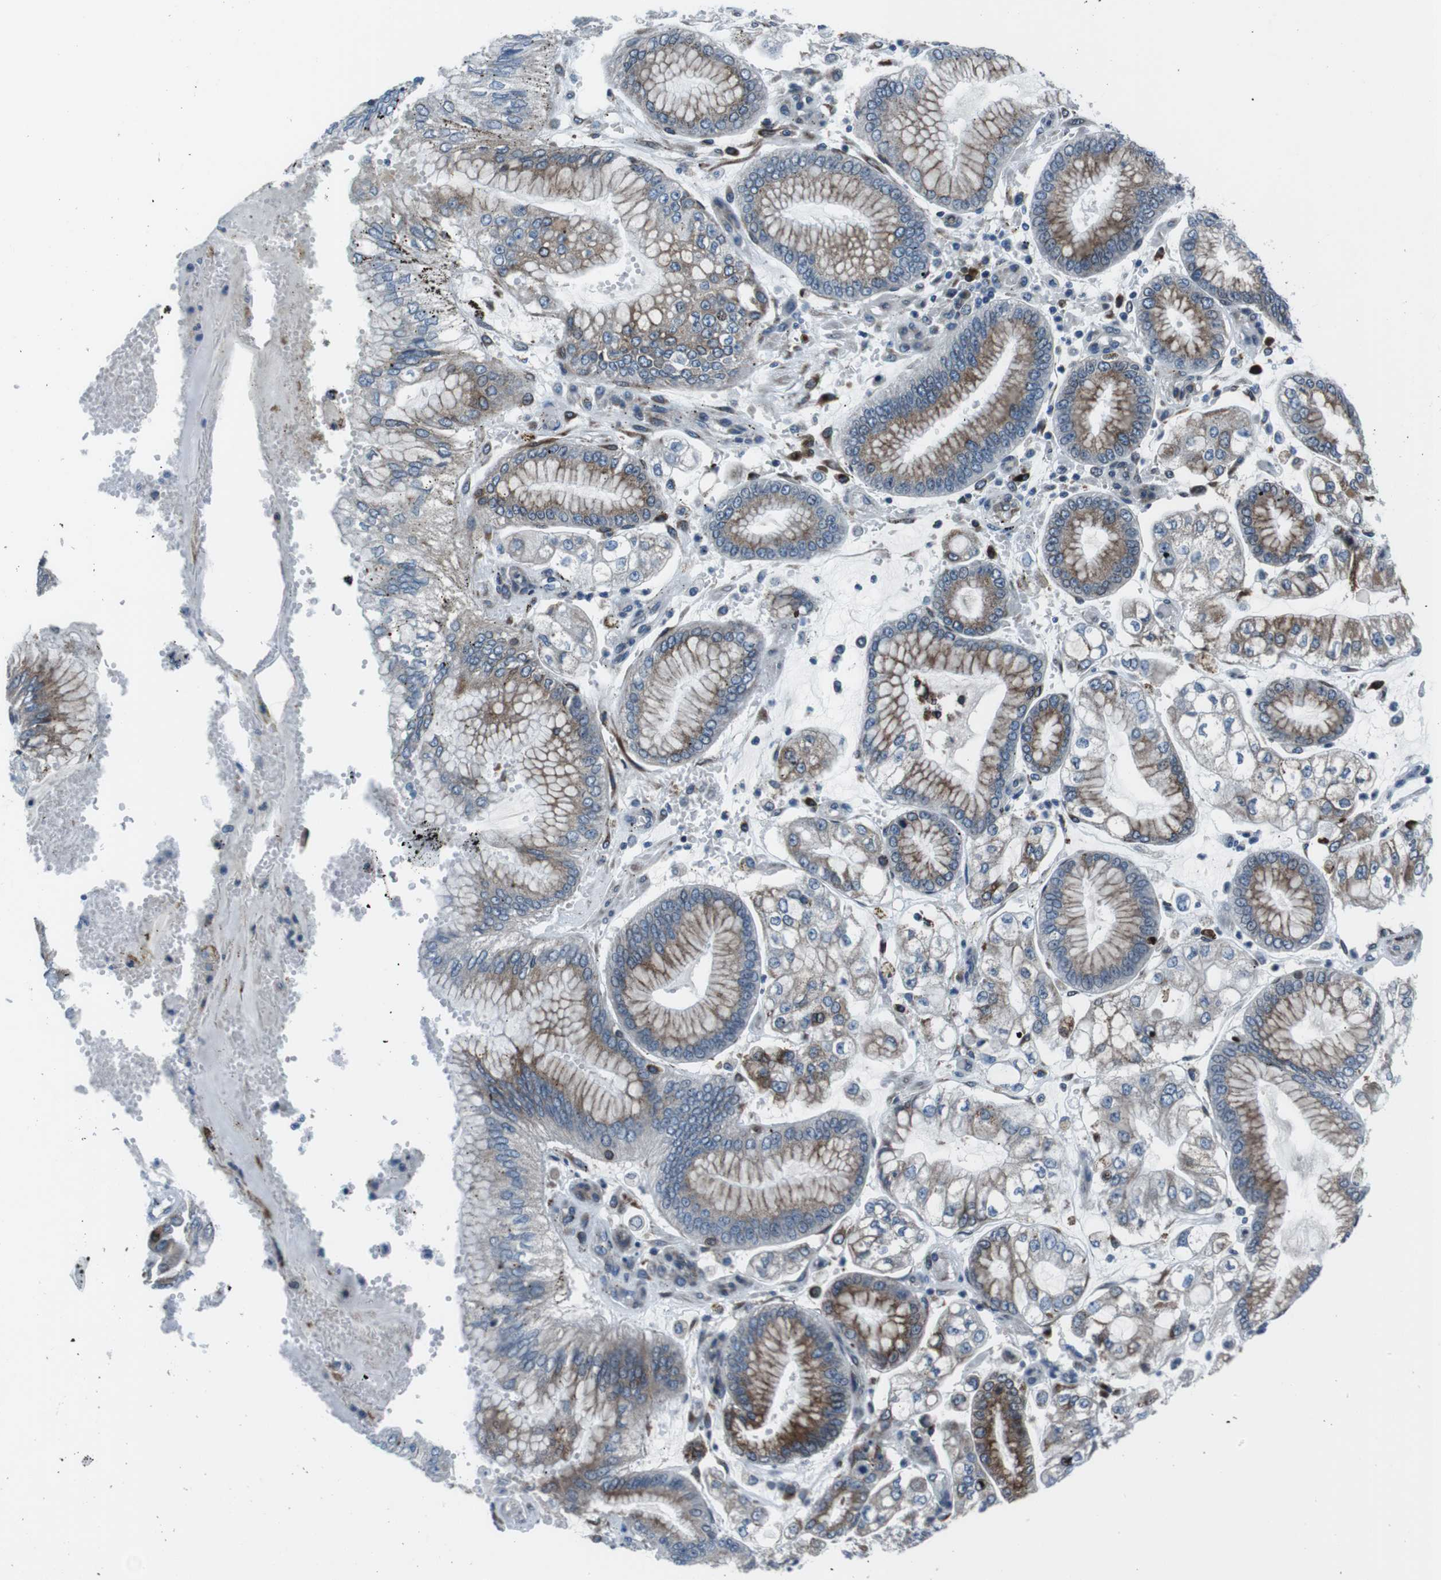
{"staining": {"intensity": "moderate", "quantity": "25%-75%", "location": "cytoplasmic/membranous"}, "tissue": "stomach cancer", "cell_type": "Tumor cells", "image_type": "cancer", "snomed": [{"axis": "morphology", "description": "Adenocarcinoma, NOS"}, {"axis": "topography", "description": "Stomach"}], "caption": "DAB immunohistochemical staining of human adenocarcinoma (stomach) demonstrates moderate cytoplasmic/membranous protein positivity in about 25%-75% of tumor cells.", "gene": "NUCB2", "patient": {"sex": "male", "age": 76}}